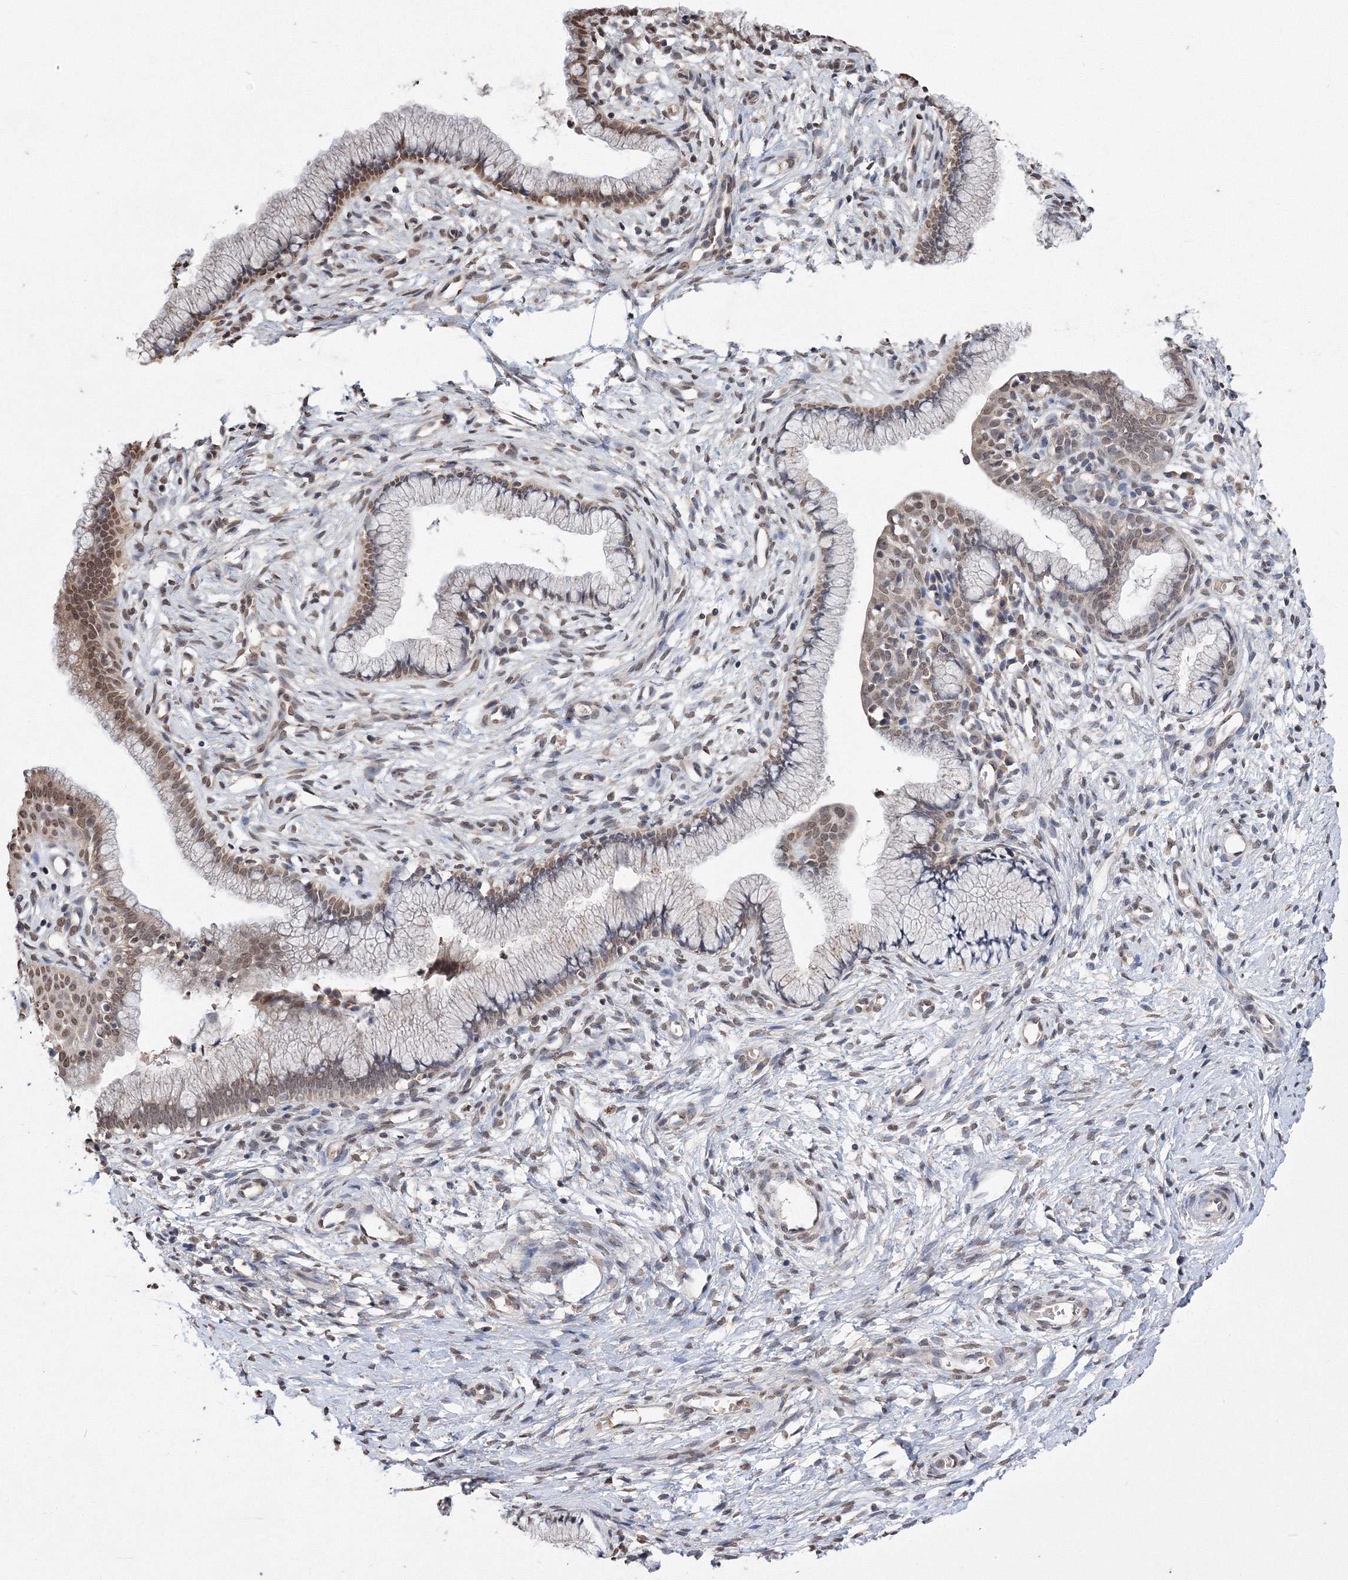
{"staining": {"intensity": "moderate", "quantity": "25%-75%", "location": "nuclear"}, "tissue": "cervix", "cell_type": "Glandular cells", "image_type": "normal", "snomed": [{"axis": "morphology", "description": "Normal tissue, NOS"}, {"axis": "topography", "description": "Cervix"}], "caption": "IHC of unremarkable human cervix displays medium levels of moderate nuclear positivity in approximately 25%-75% of glandular cells.", "gene": "GPN1", "patient": {"sex": "female", "age": 36}}